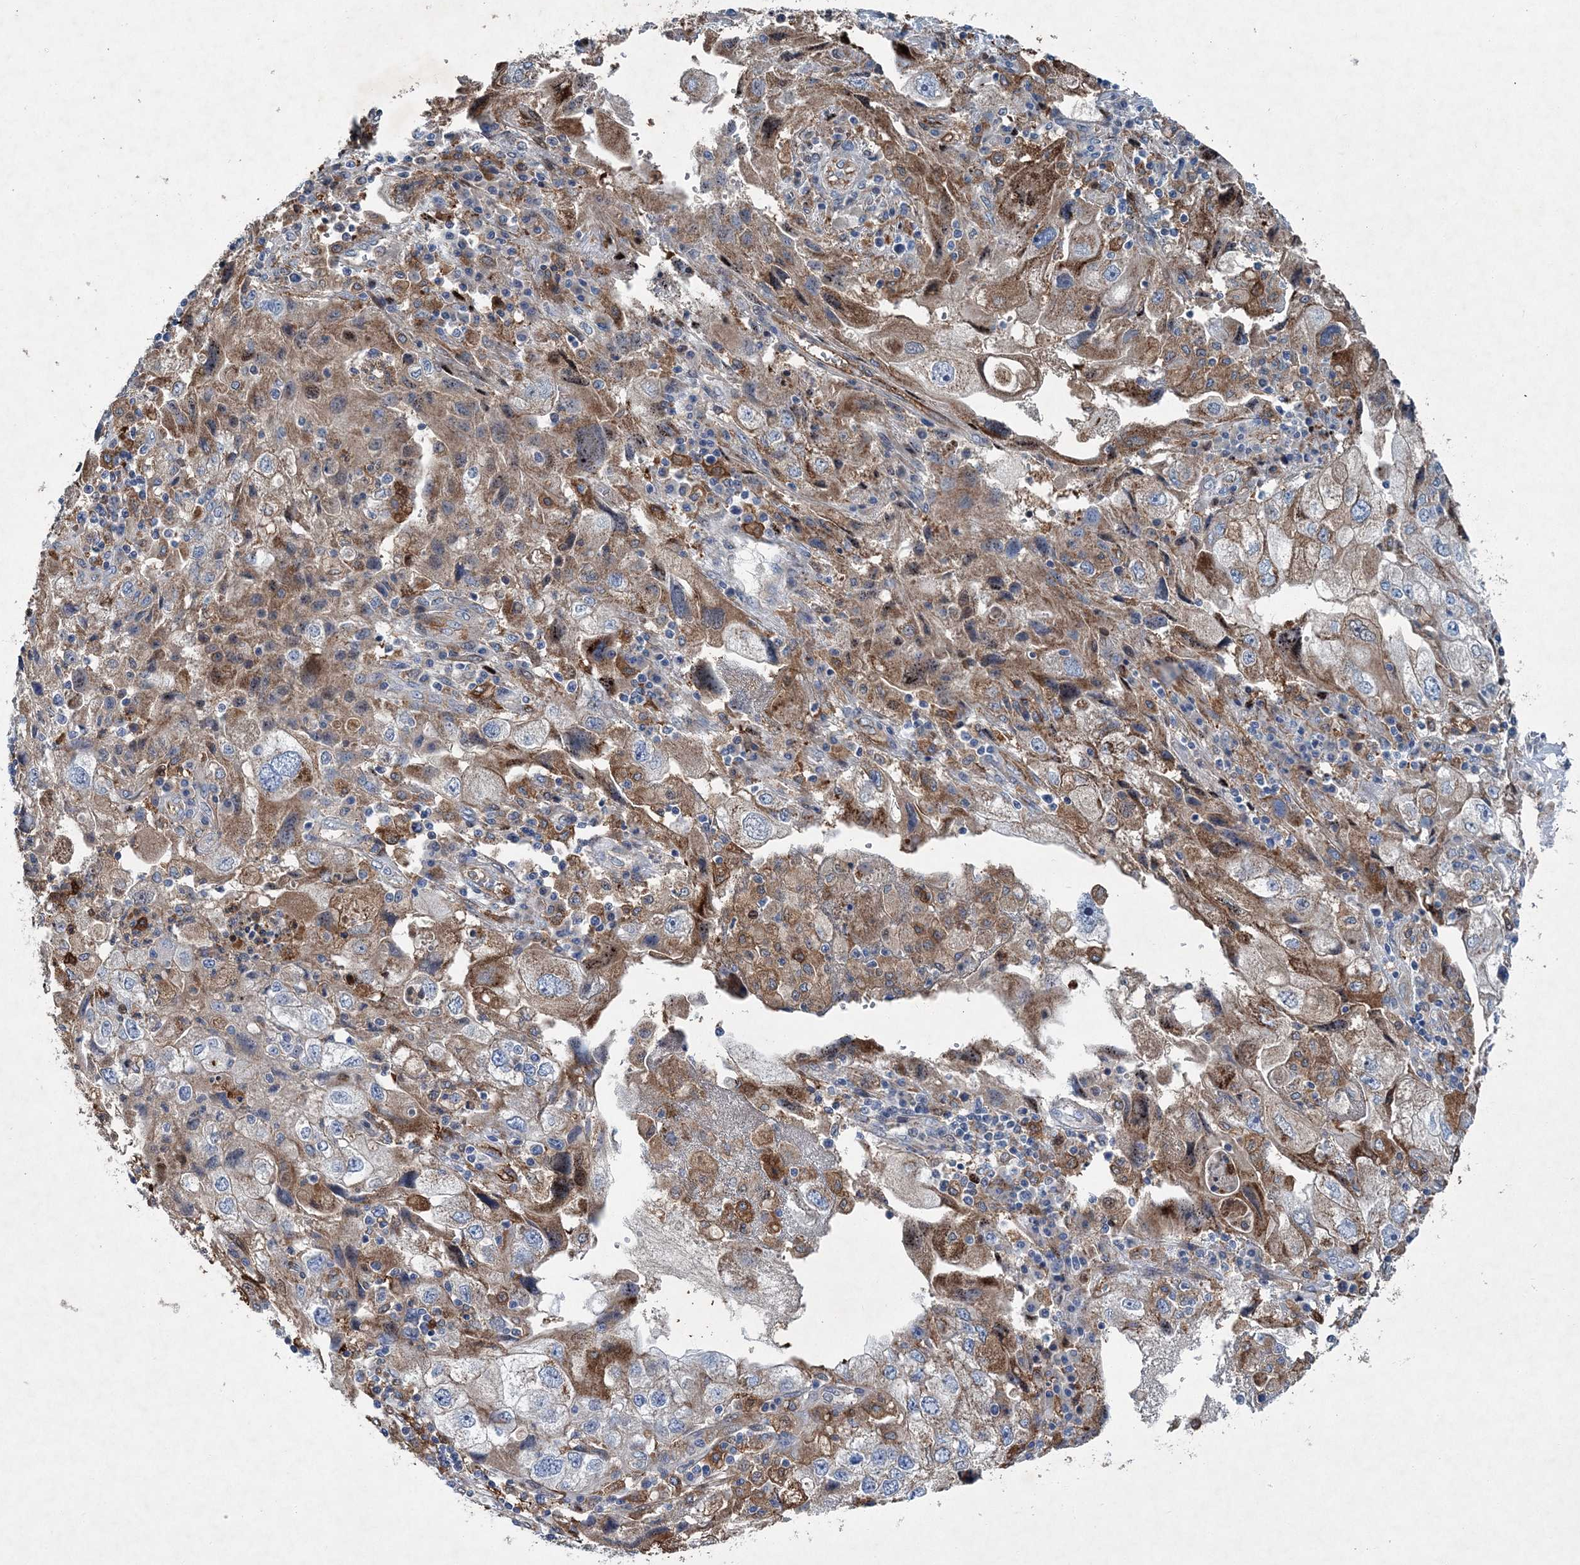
{"staining": {"intensity": "moderate", "quantity": "25%-75%", "location": "cytoplasmic/membranous"}, "tissue": "endometrial cancer", "cell_type": "Tumor cells", "image_type": "cancer", "snomed": [{"axis": "morphology", "description": "Adenocarcinoma, NOS"}, {"axis": "topography", "description": "Endometrium"}], "caption": "Protein positivity by IHC demonstrates moderate cytoplasmic/membranous staining in about 25%-75% of tumor cells in adenocarcinoma (endometrial).", "gene": "SPOPL", "patient": {"sex": "female", "age": 49}}